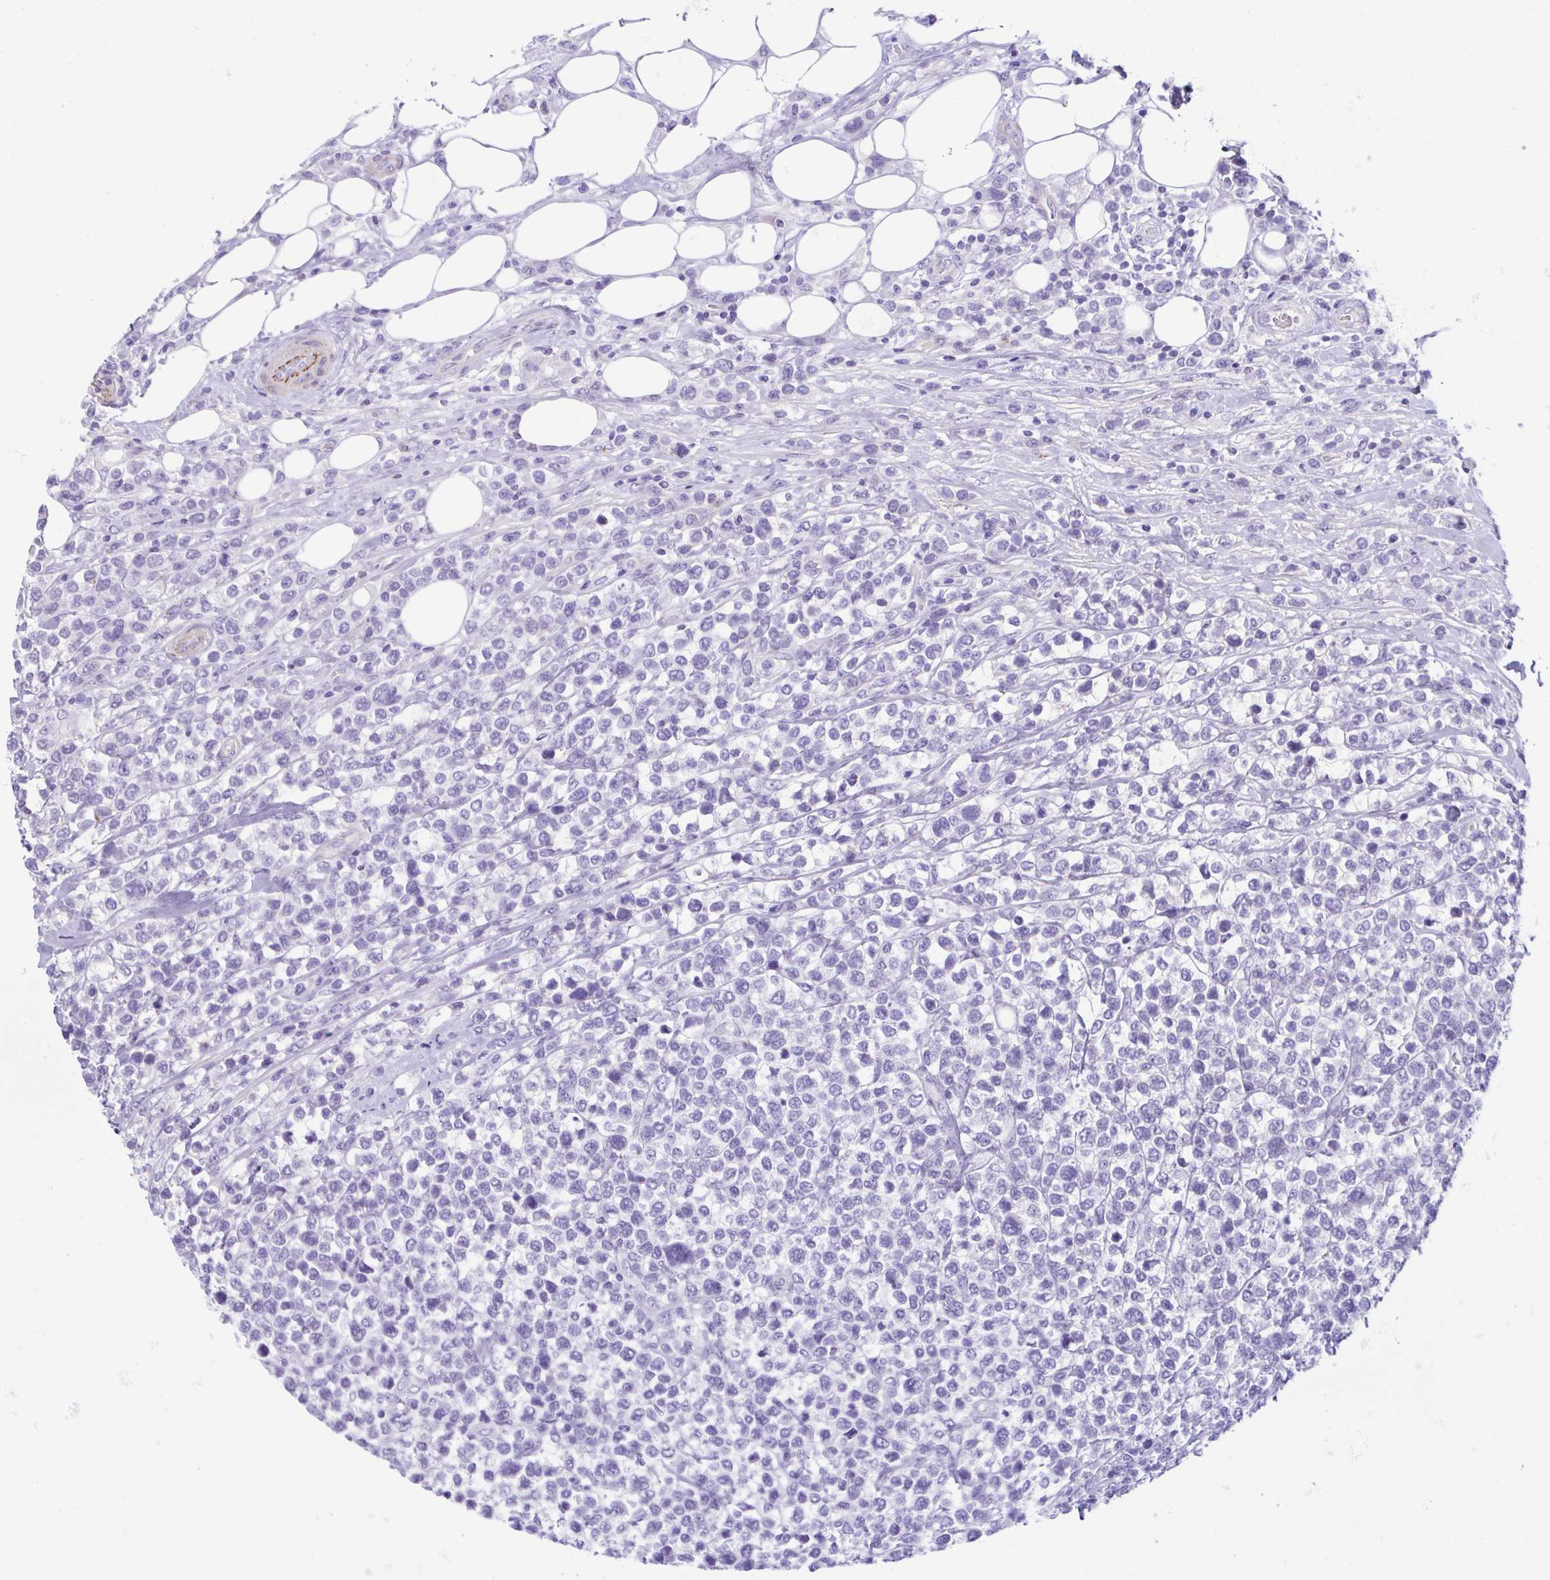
{"staining": {"intensity": "negative", "quantity": "none", "location": "none"}, "tissue": "lymphoma", "cell_type": "Tumor cells", "image_type": "cancer", "snomed": [{"axis": "morphology", "description": "Malignant lymphoma, non-Hodgkin's type, High grade"}, {"axis": "topography", "description": "Soft tissue"}], "caption": "Immunohistochemistry (IHC) micrograph of human lymphoma stained for a protein (brown), which exhibits no expression in tumor cells.", "gene": "CYP11B1", "patient": {"sex": "female", "age": 56}}